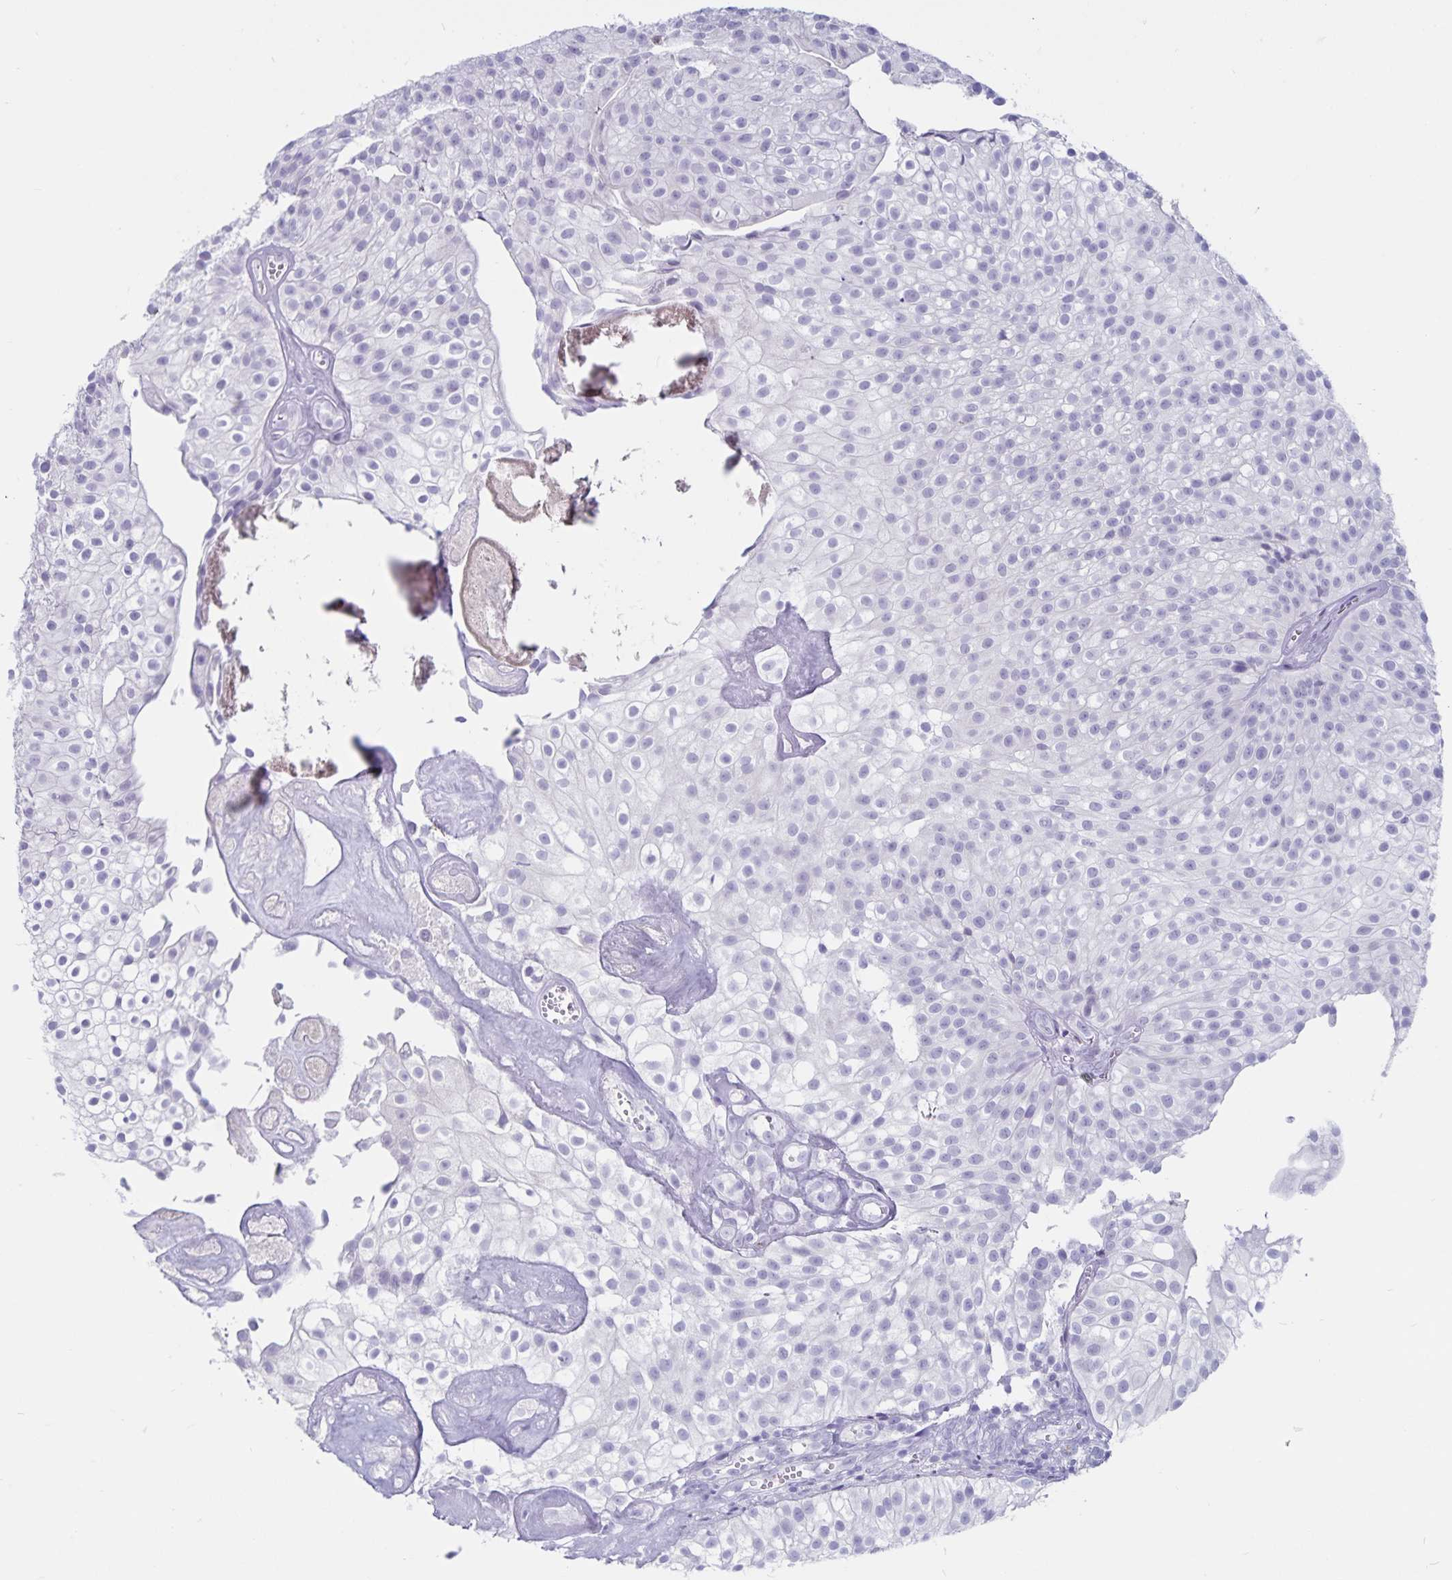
{"staining": {"intensity": "negative", "quantity": "none", "location": "none"}, "tissue": "urothelial cancer", "cell_type": "Tumor cells", "image_type": "cancer", "snomed": [{"axis": "morphology", "description": "Urothelial carcinoma, Low grade"}, {"axis": "topography", "description": "Urinary bladder"}], "caption": "The IHC image has no significant positivity in tumor cells of urothelial cancer tissue. (DAB IHC, high magnification).", "gene": "GNLY", "patient": {"sex": "male", "age": 70}}